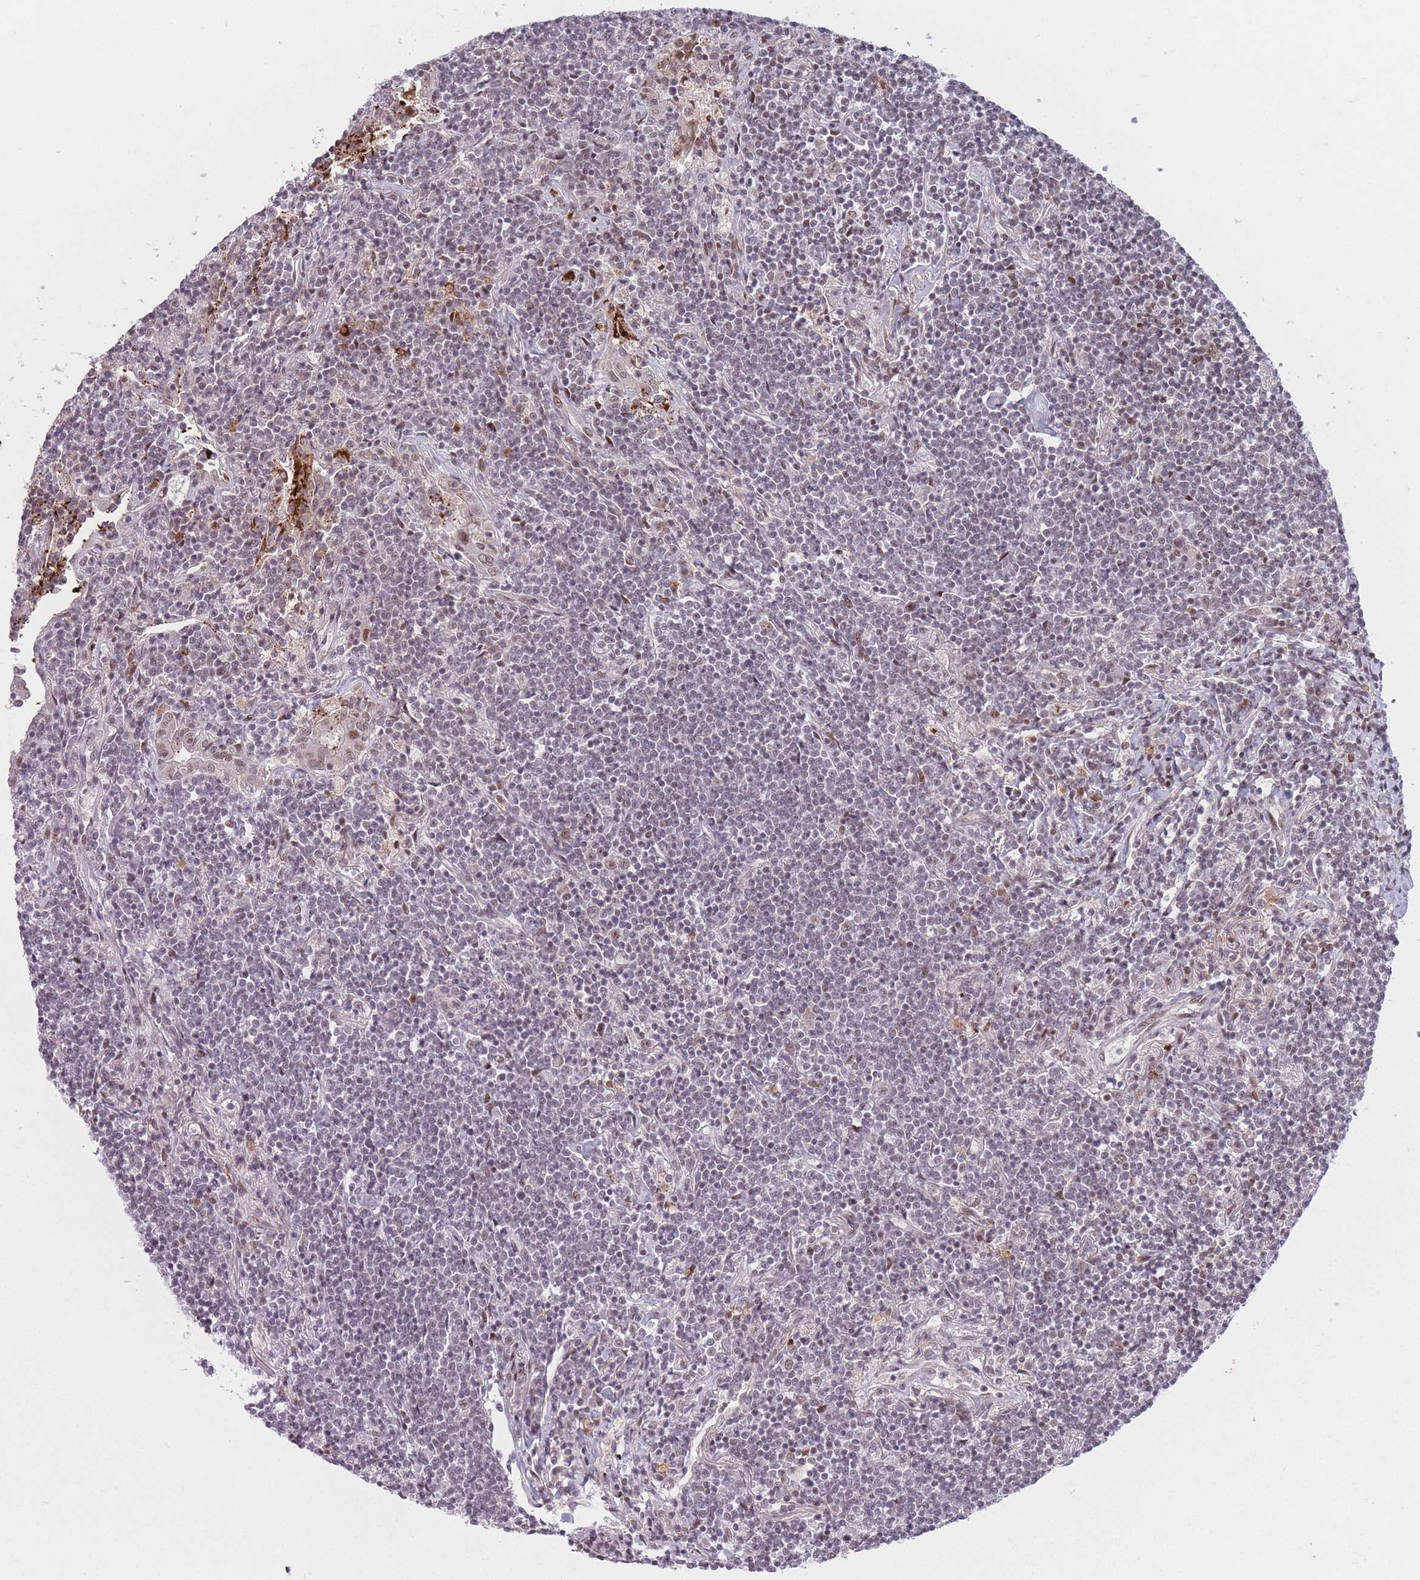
{"staining": {"intensity": "weak", "quantity": "<25%", "location": "nuclear"}, "tissue": "lymphoma", "cell_type": "Tumor cells", "image_type": "cancer", "snomed": [{"axis": "morphology", "description": "Malignant lymphoma, non-Hodgkin's type, Low grade"}, {"axis": "topography", "description": "Lung"}], "caption": "This is a micrograph of IHC staining of low-grade malignant lymphoma, non-Hodgkin's type, which shows no positivity in tumor cells. (DAB (3,3'-diaminobenzidine) immunohistochemistry with hematoxylin counter stain).", "gene": "SUPT6H", "patient": {"sex": "female", "age": 71}}